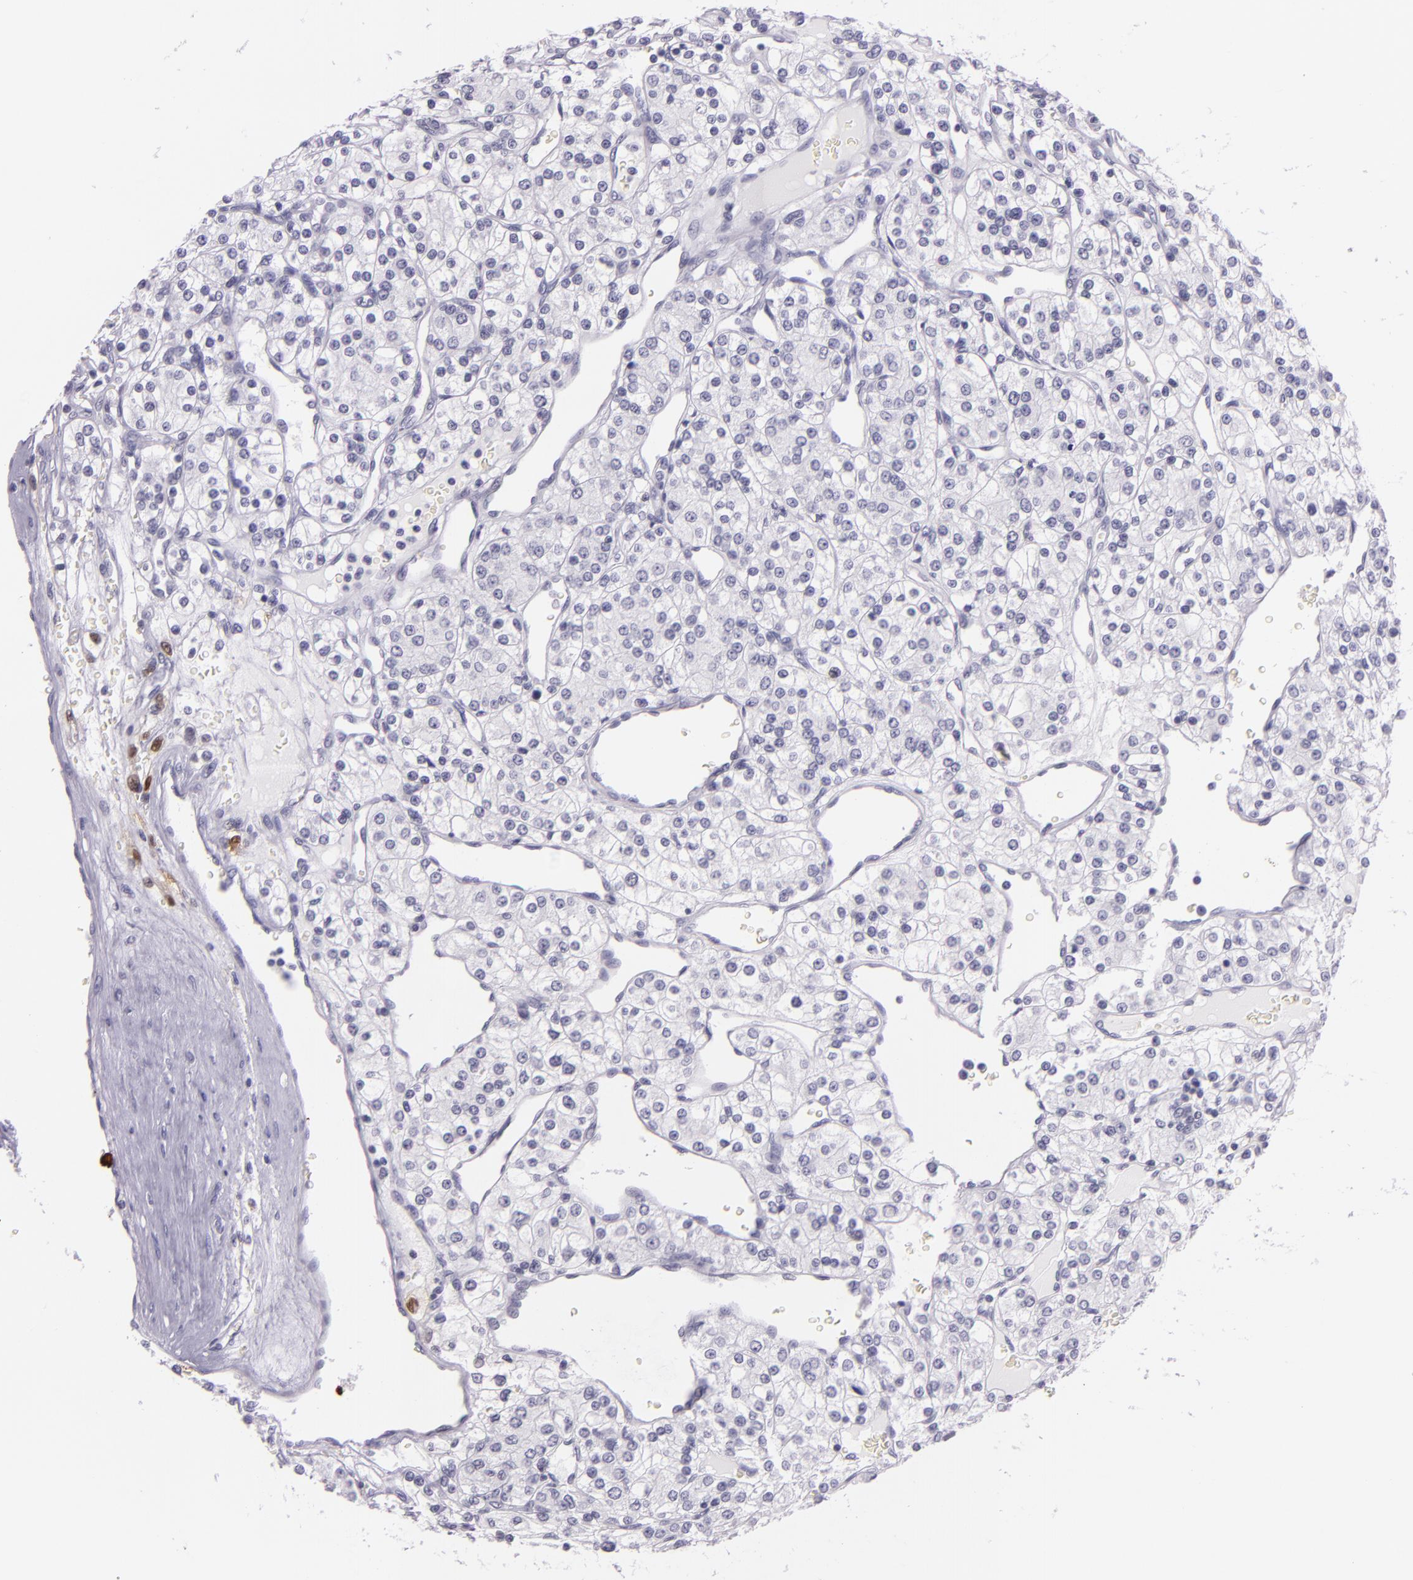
{"staining": {"intensity": "negative", "quantity": "none", "location": "none"}, "tissue": "renal cancer", "cell_type": "Tumor cells", "image_type": "cancer", "snomed": [{"axis": "morphology", "description": "Adenocarcinoma, NOS"}, {"axis": "topography", "description": "Kidney"}], "caption": "This histopathology image is of renal adenocarcinoma stained with IHC to label a protein in brown with the nuclei are counter-stained blue. There is no staining in tumor cells. (Stains: DAB (3,3'-diaminobenzidine) immunohistochemistry (IHC) with hematoxylin counter stain, Microscopy: brightfield microscopy at high magnification).", "gene": "MT1A", "patient": {"sex": "female", "age": 62}}